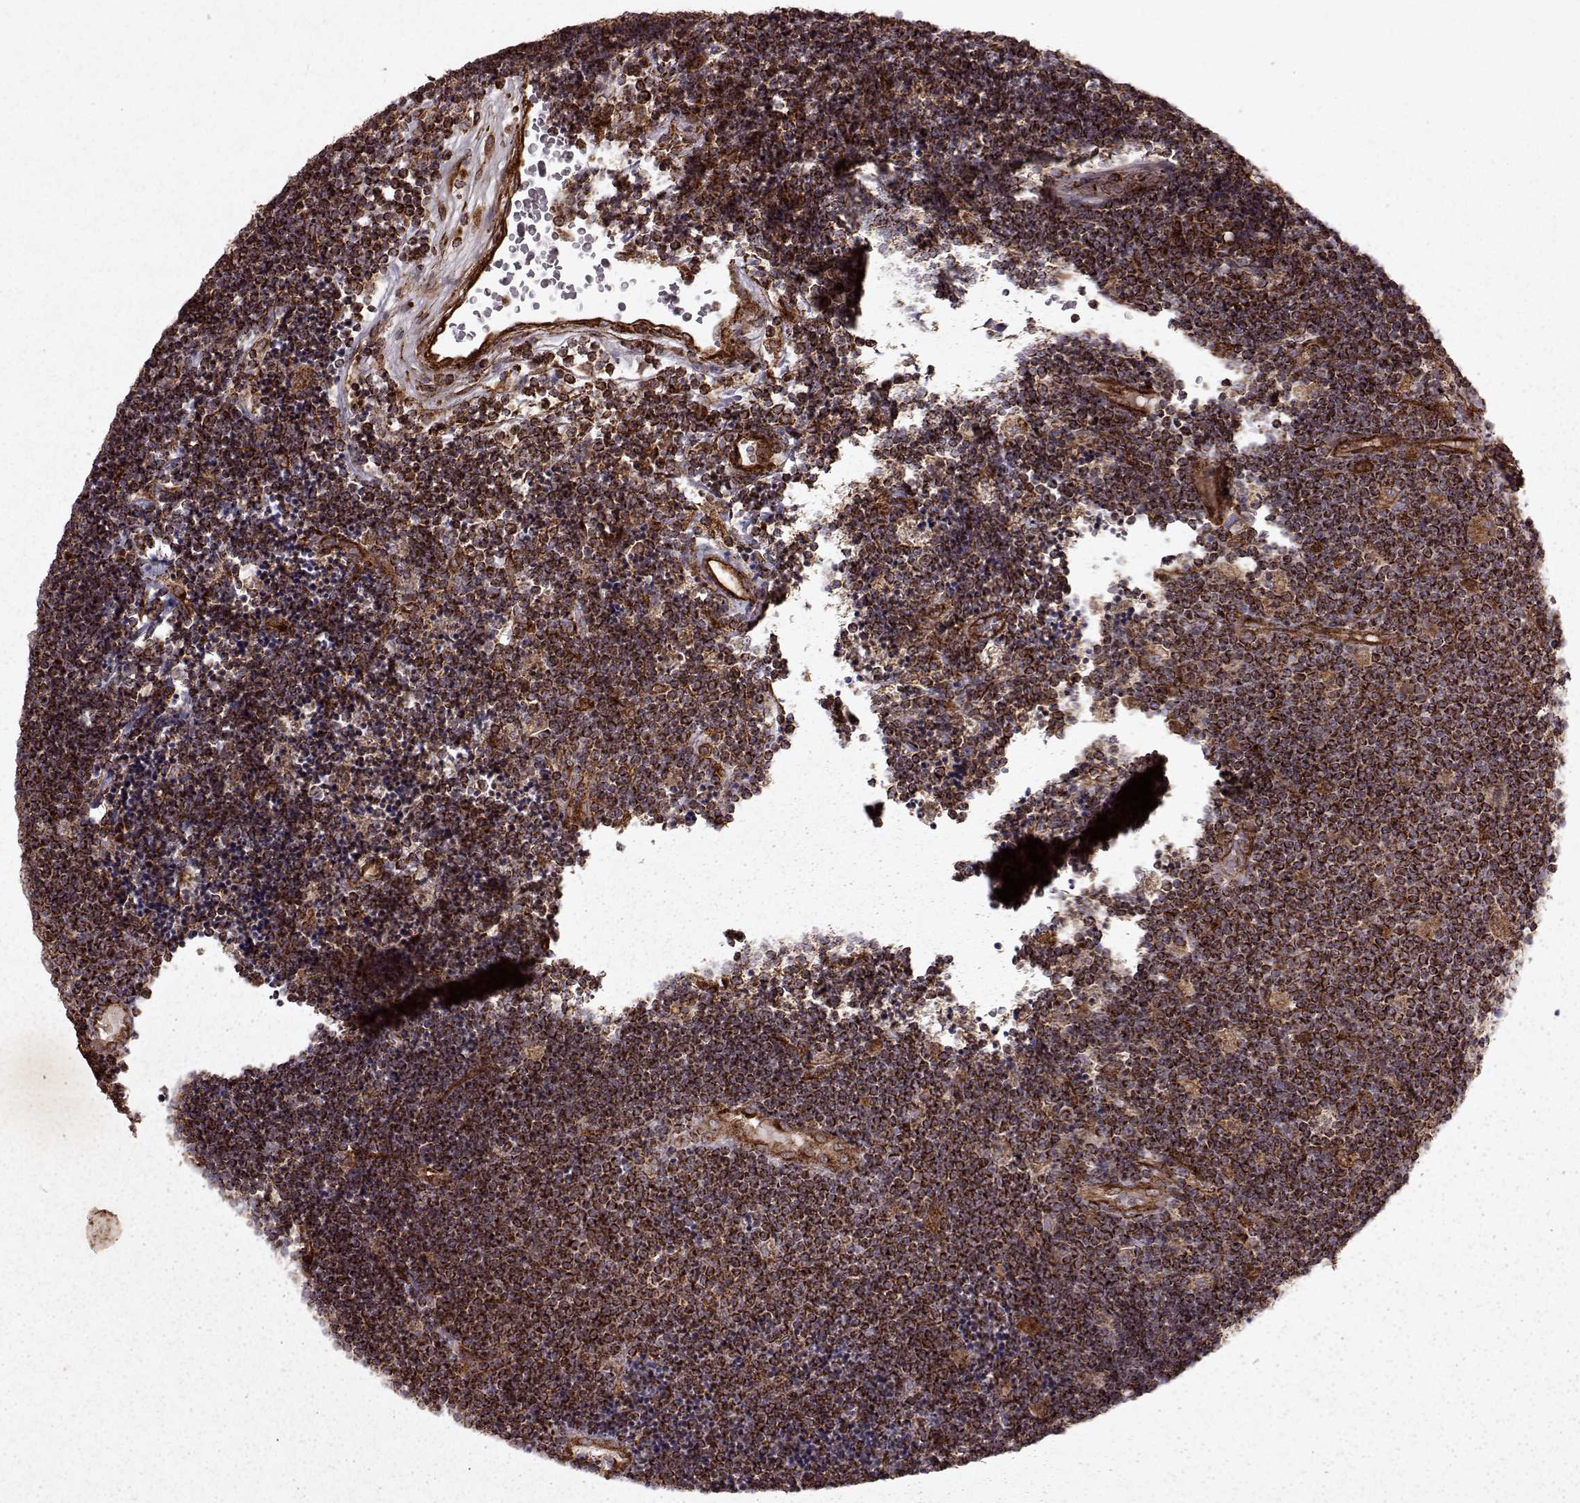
{"staining": {"intensity": "strong", "quantity": ">75%", "location": "cytoplasmic/membranous"}, "tissue": "lymphoma", "cell_type": "Tumor cells", "image_type": "cancer", "snomed": [{"axis": "morphology", "description": "Malignant lymphoma, non-Hodgkin's type, Low grade"}, {"axis": "topography", "description": "Brain"}], "caption": "Immunohistochemical staining of human lymphoma displays high levels of strong cytoplasmic/membranous expression in approximately >75% of tumor cells.", "gene": "FXN", "patient": {"sex": "female", "age": 66}}